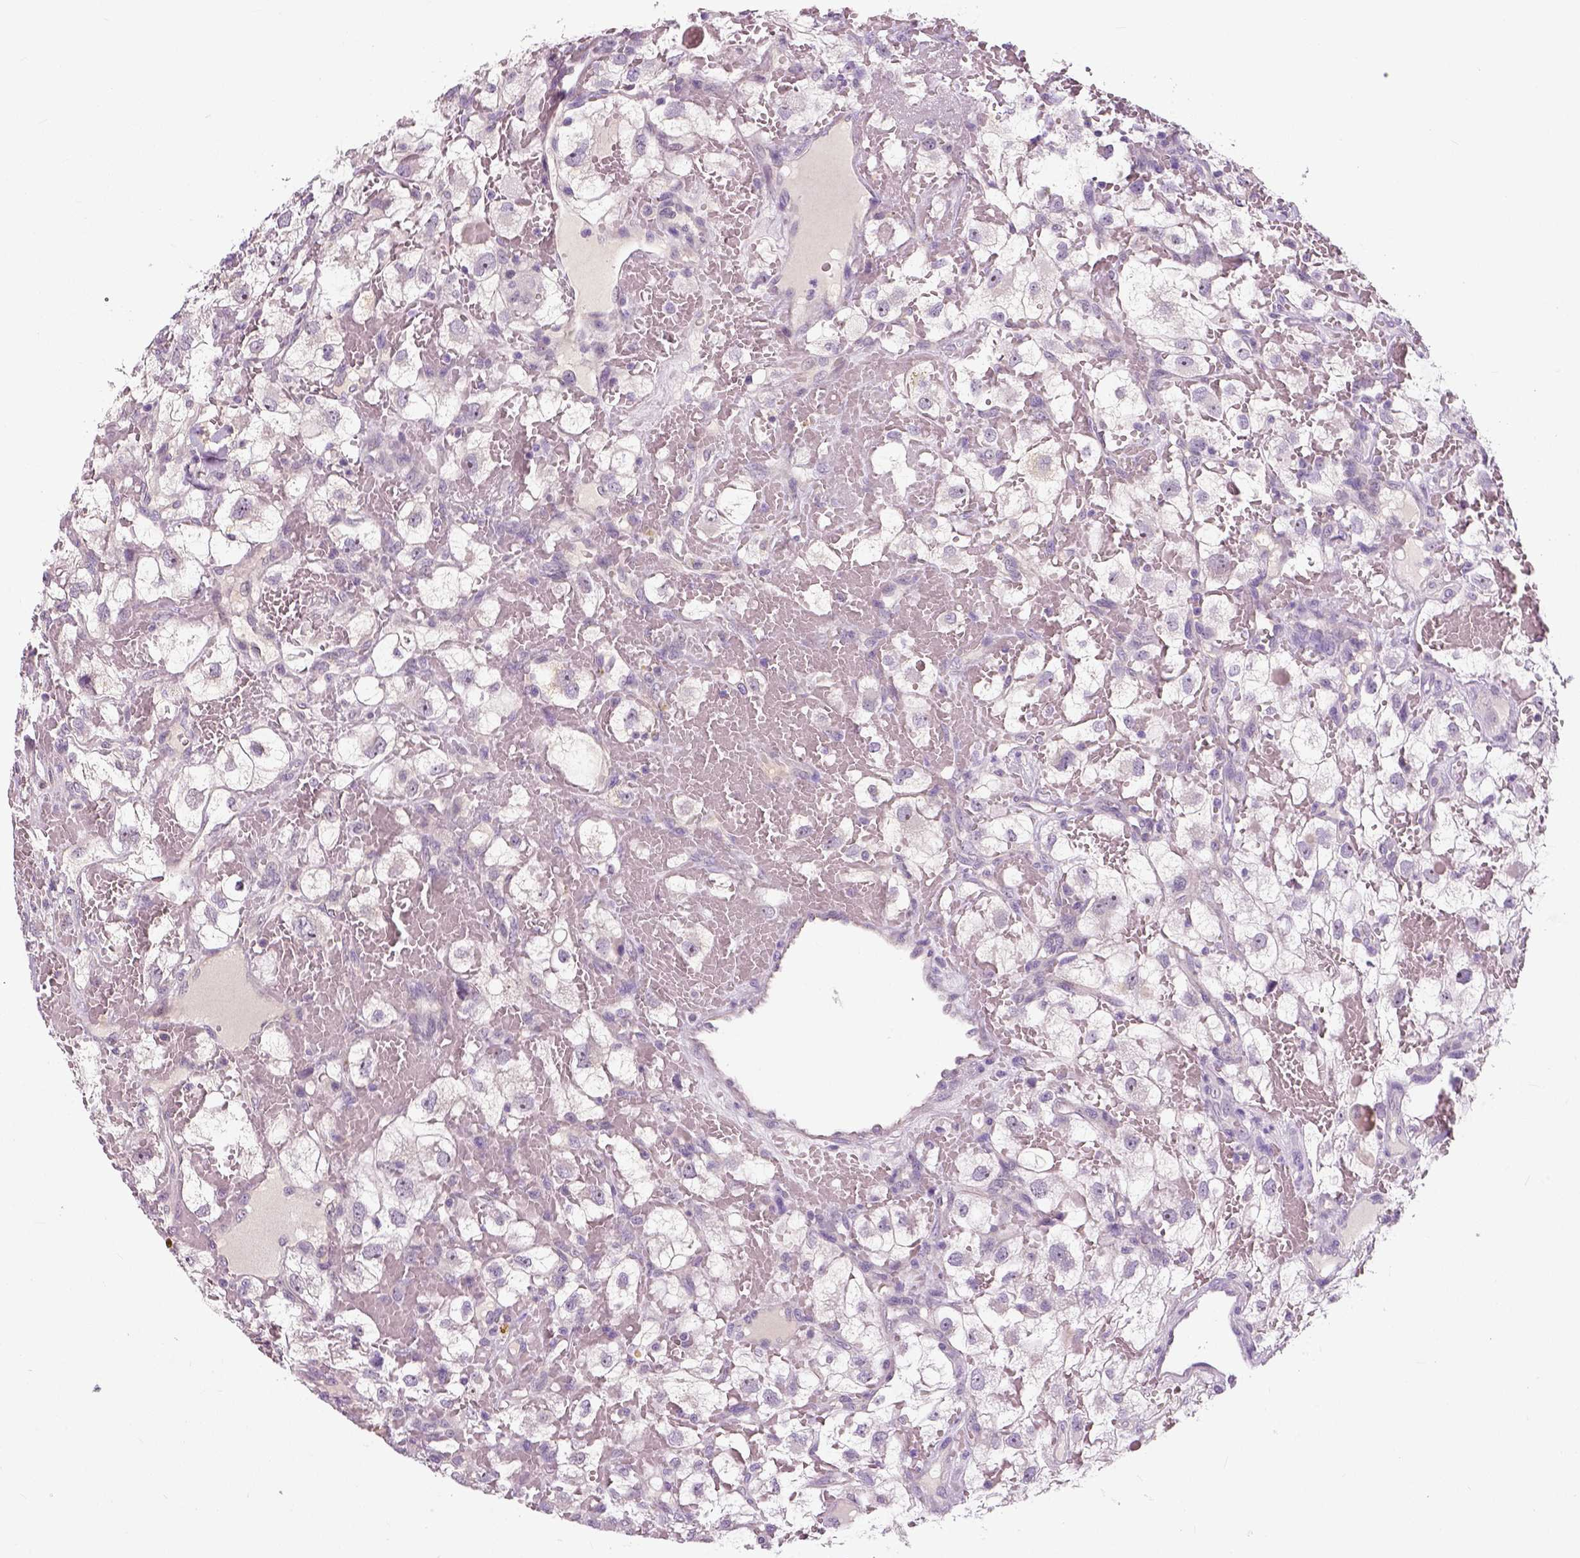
{"staining": {"intensity": "negative", "quantity": "none", "location": "none"}, "tissue": "renal cancer", "cell_type": "Tumor cells", "image_type": "cancer", "snomed": [{"axis": "morphology", "description": "Adenocarcinoma, NOS"}, {"axis": "topography", "description": "Kidney"}], "caption": "Renal cancer was stained to show a protein in brown. There is no significant staining in tumor cells. (DAB immunohistochemistry, high magnification).", "gene": "NECAB1", "patient": {"sex": "male", "age": 59}}